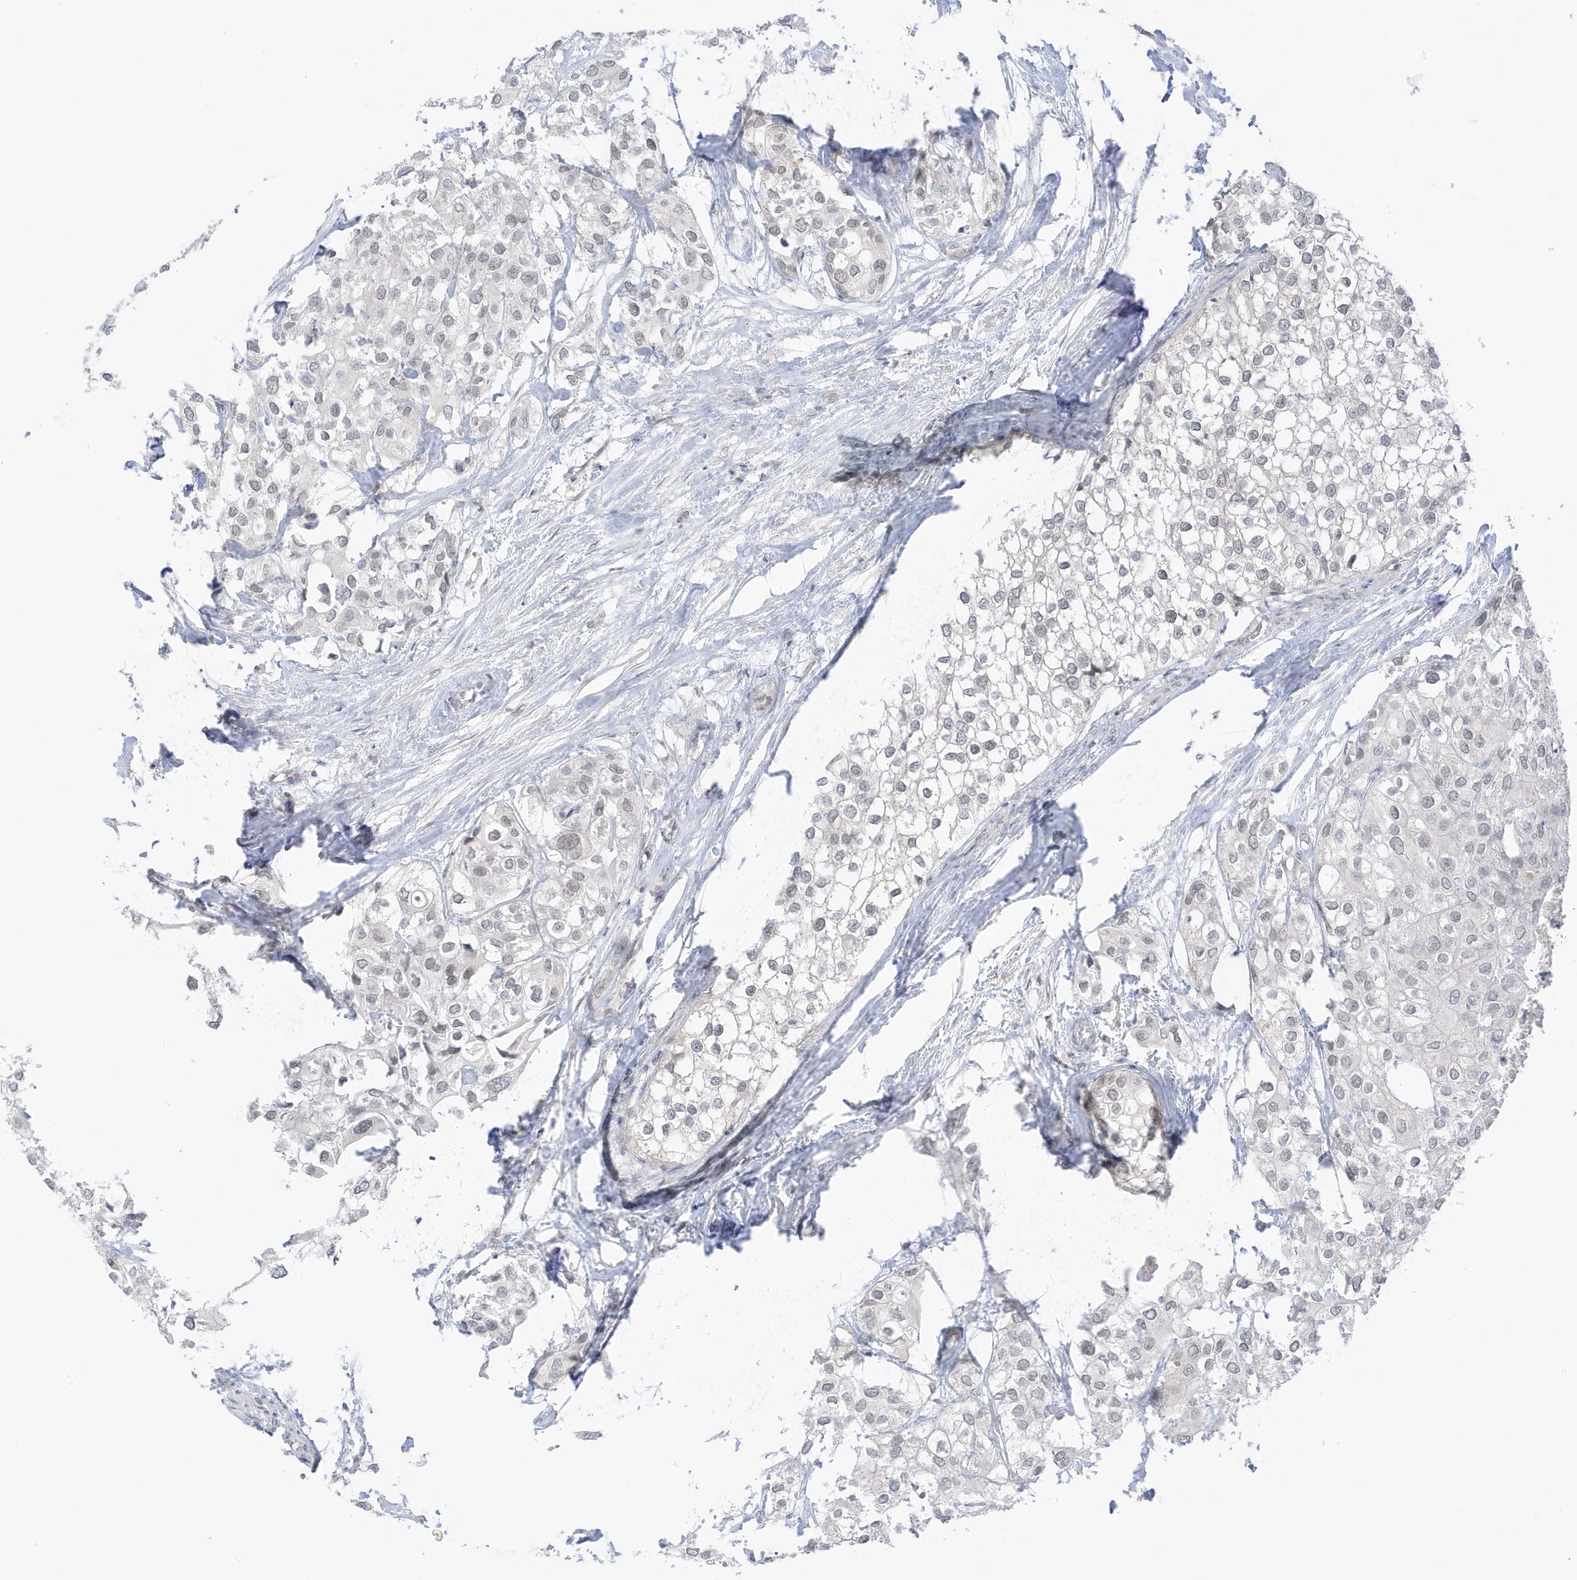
{"staining": {"intensity": "weak", "quantity": "<25%", "location": "nuclear"}, "tissue": "urothelial cancer", "cell_type": "Tumor cells", "image_type": "cancer", "snomed": [{"axis": "morphology", "description": "Urothelial carcinoma, High grade"}, {"axis": "topography", "description": "Urinary bladder"}], "caption": "Protein analysis of urothelial carcinoma (high-grade) reveals no significant staining in tumor cells. The staining was performed using DAB to visualize the protein expression in brown, while the nuclei were stained in blue with hematoxylin (Magnification: 20x).", "gene": "MSL3", "patient": {"sex": "male", "age": 64}}